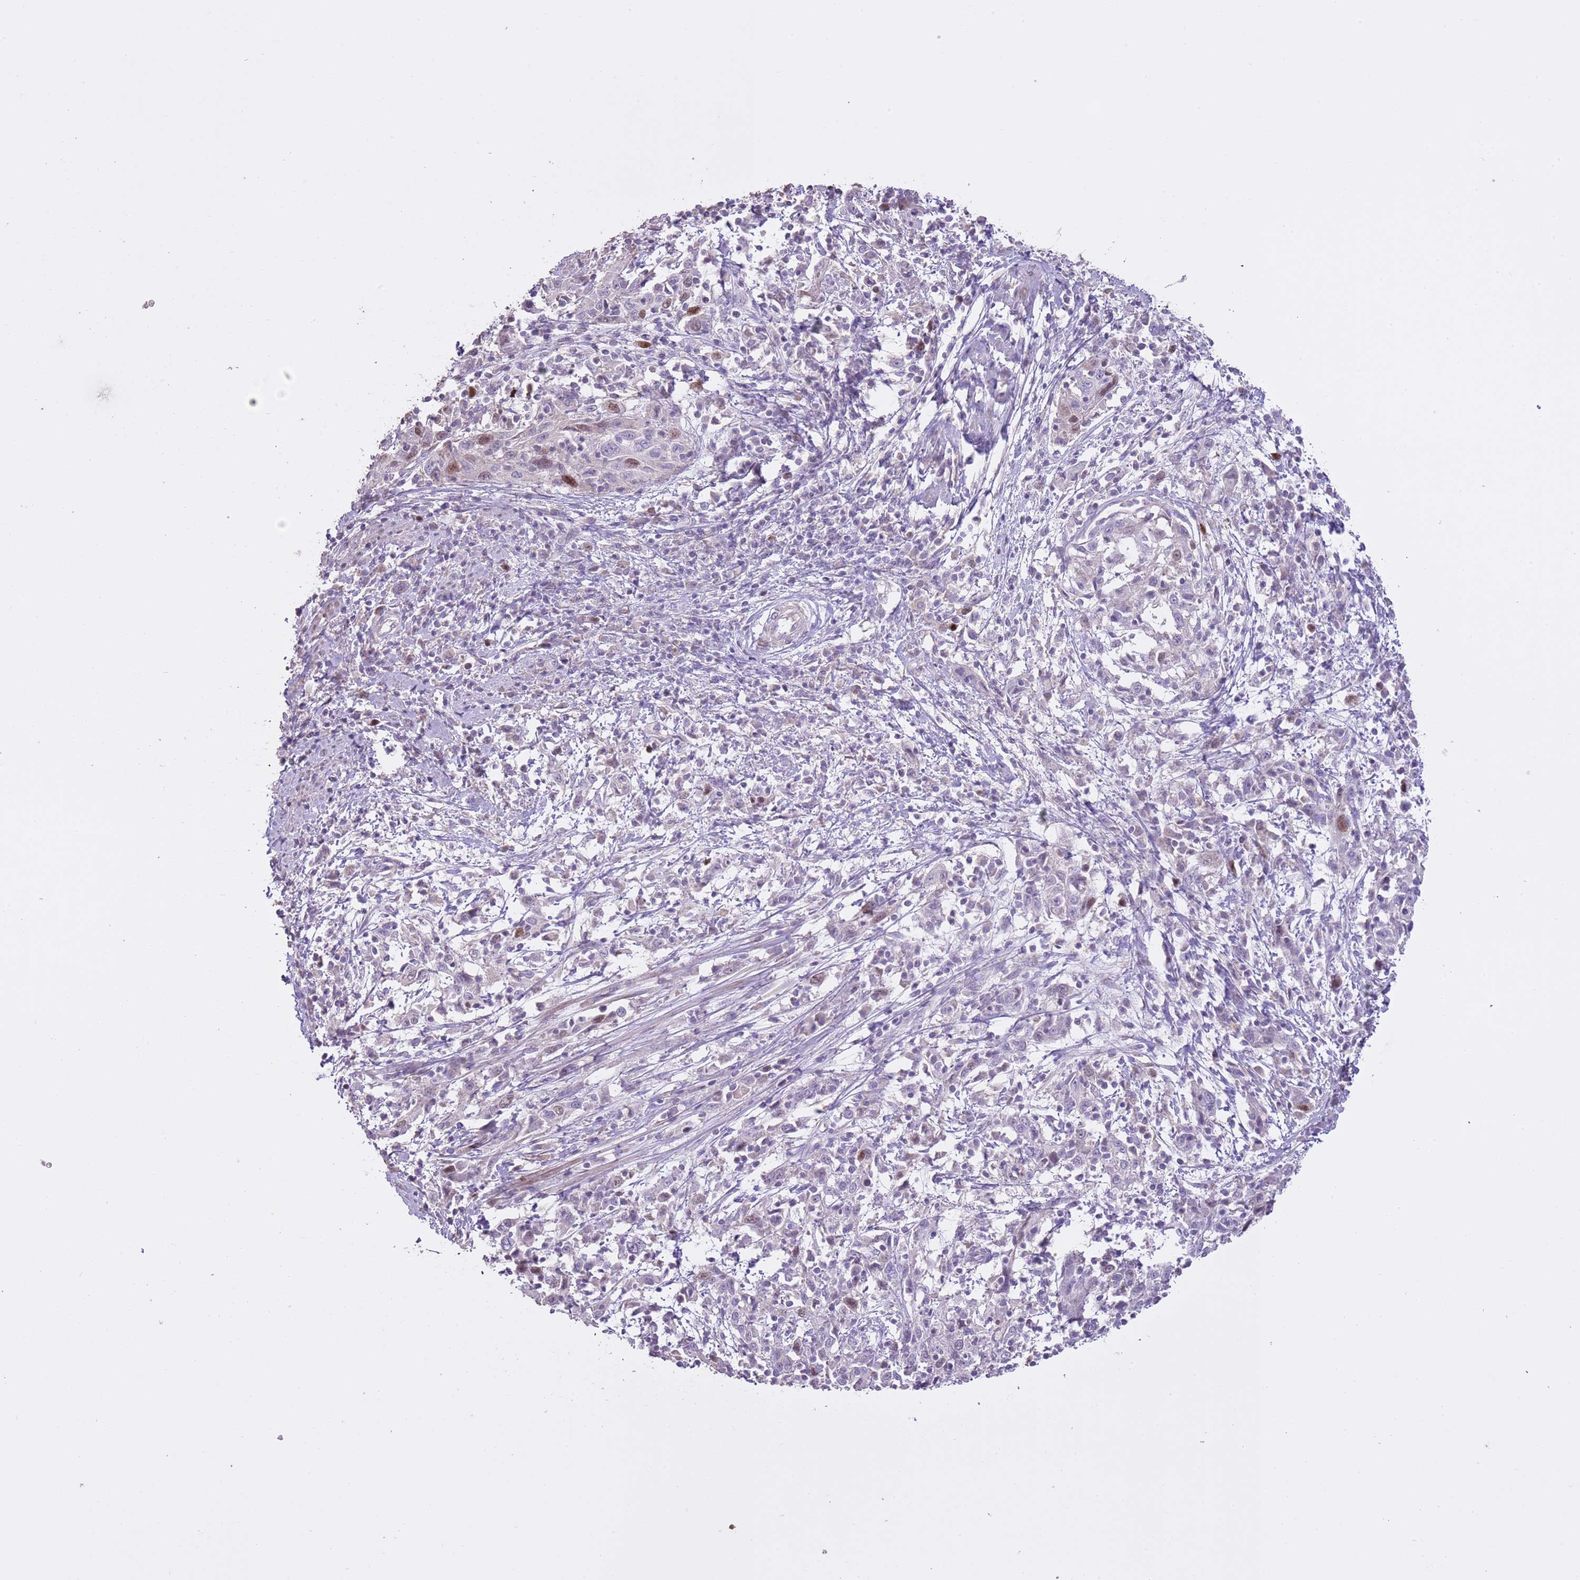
{"staining": {"intensity": "moderate", "quantity": "<25%", "location": "nuclear"}, "tissue": "cervical cancer", "cell_type": "Tumor cells", "image_type": "cancer", "snomed": [{"axis": "morphology", "description": "Squamous cell carcinoma, NOS"}, {"axis": "topography", "description": "Cervix"}], "caption": "IHC (DAB) staining of squamous cell carcinoma (cervical) demonstrates moderate nuclear protein staining in approximately <25% of tumor cells. Nuclei are stained in blue.", "gene": "GMNN", "patient": {"sex": "female", "age": 46}}